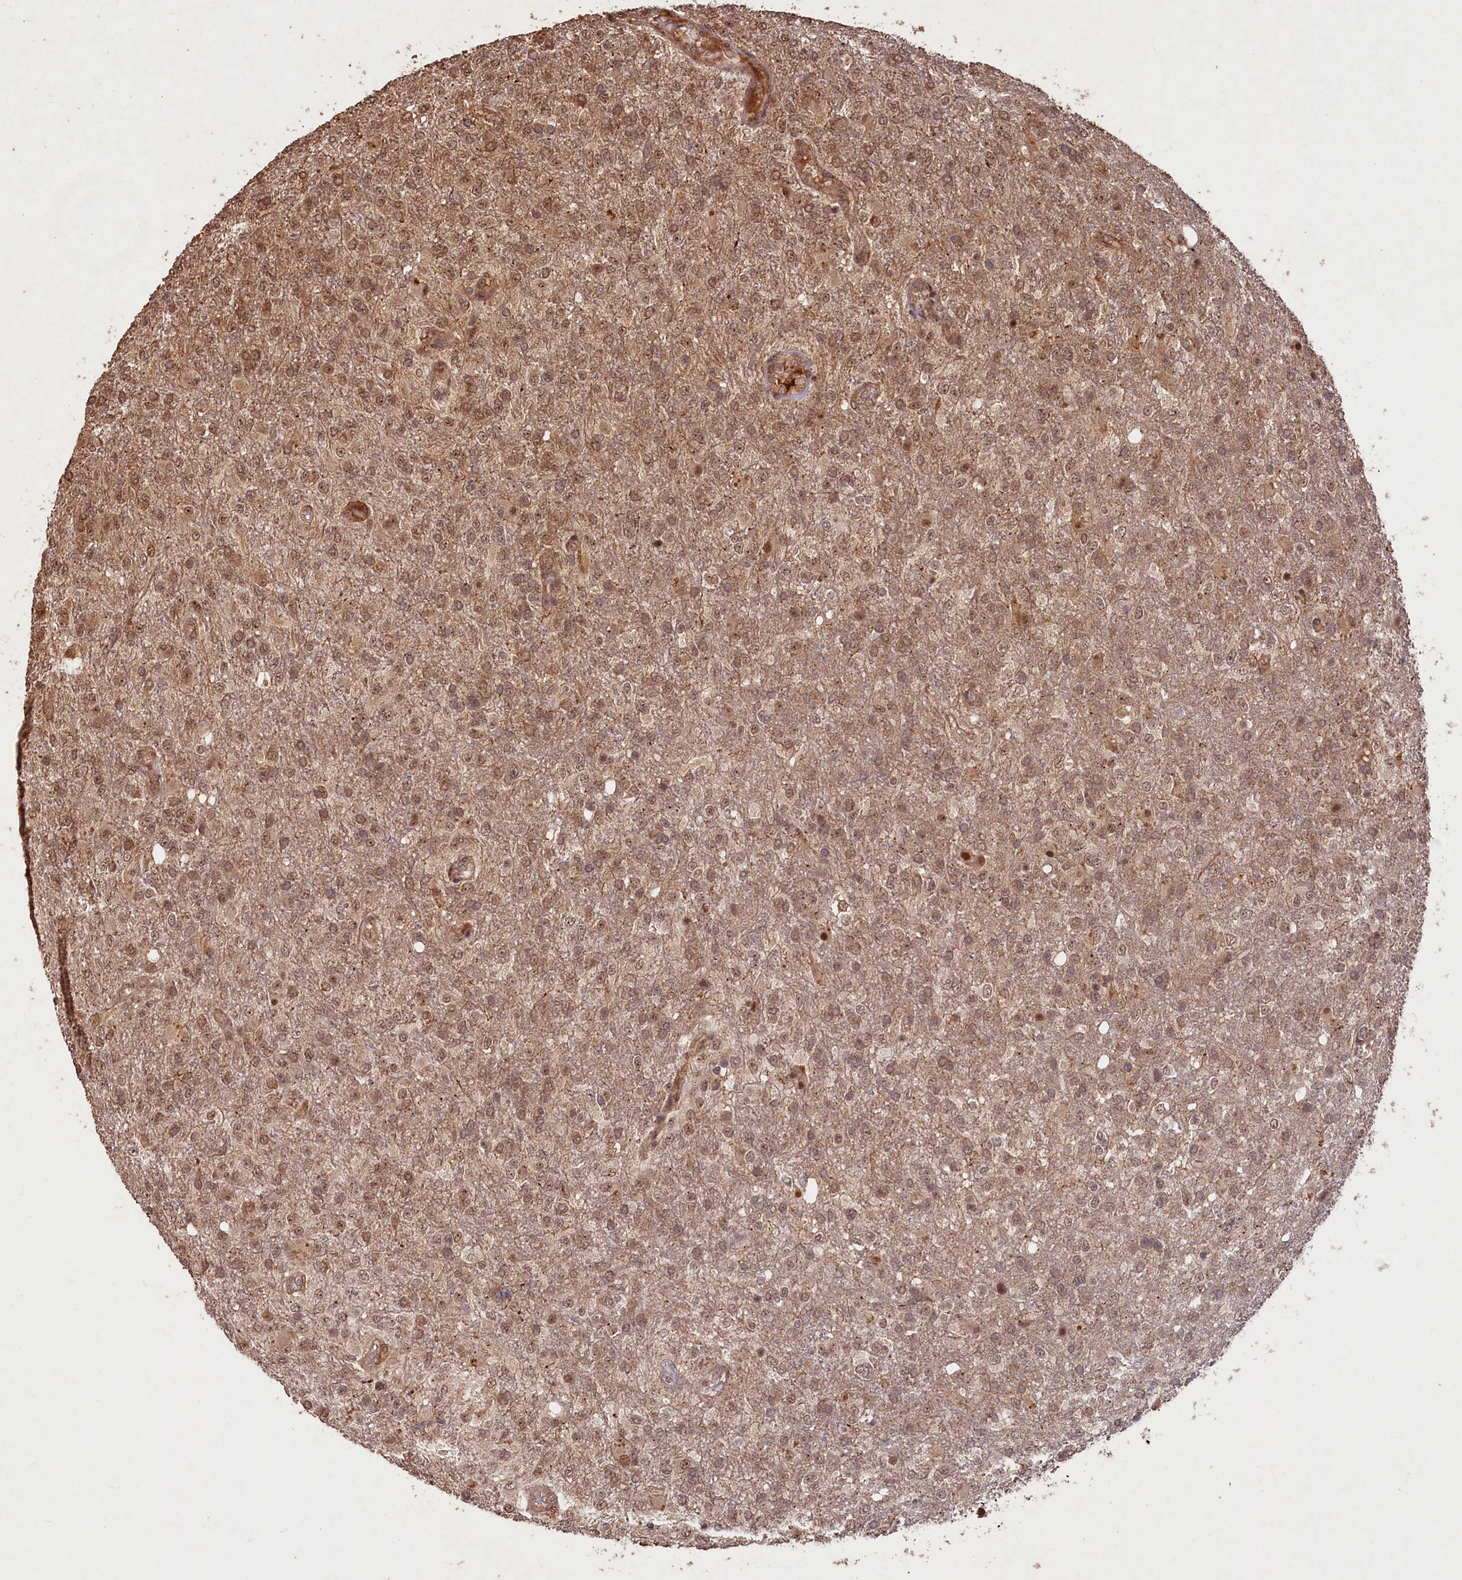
{"staining": {"intensity": "moderate", "quantity": ">75%", "location": "cytoplasmic/membranous,nuclear"}, "tissue": "glioma", "cell_type": "Tumor cells", "image_type": "cancer", "snomed": [{"axis": "morphology", "description": "Glioma, malignant, High grade"}, {"axis": "topography", "description": "Brain"}], "caption": "A brown stain highlights moderate cytoplasmic/membranous and nuclear positivity of a protein in malignant glioma (high-grade) tumor cells. (brown staining indicates protein expression, while blue staining denotes nuclei).", "gene": "SHPRH", "patient": {"sex": "female", "age": 74}}